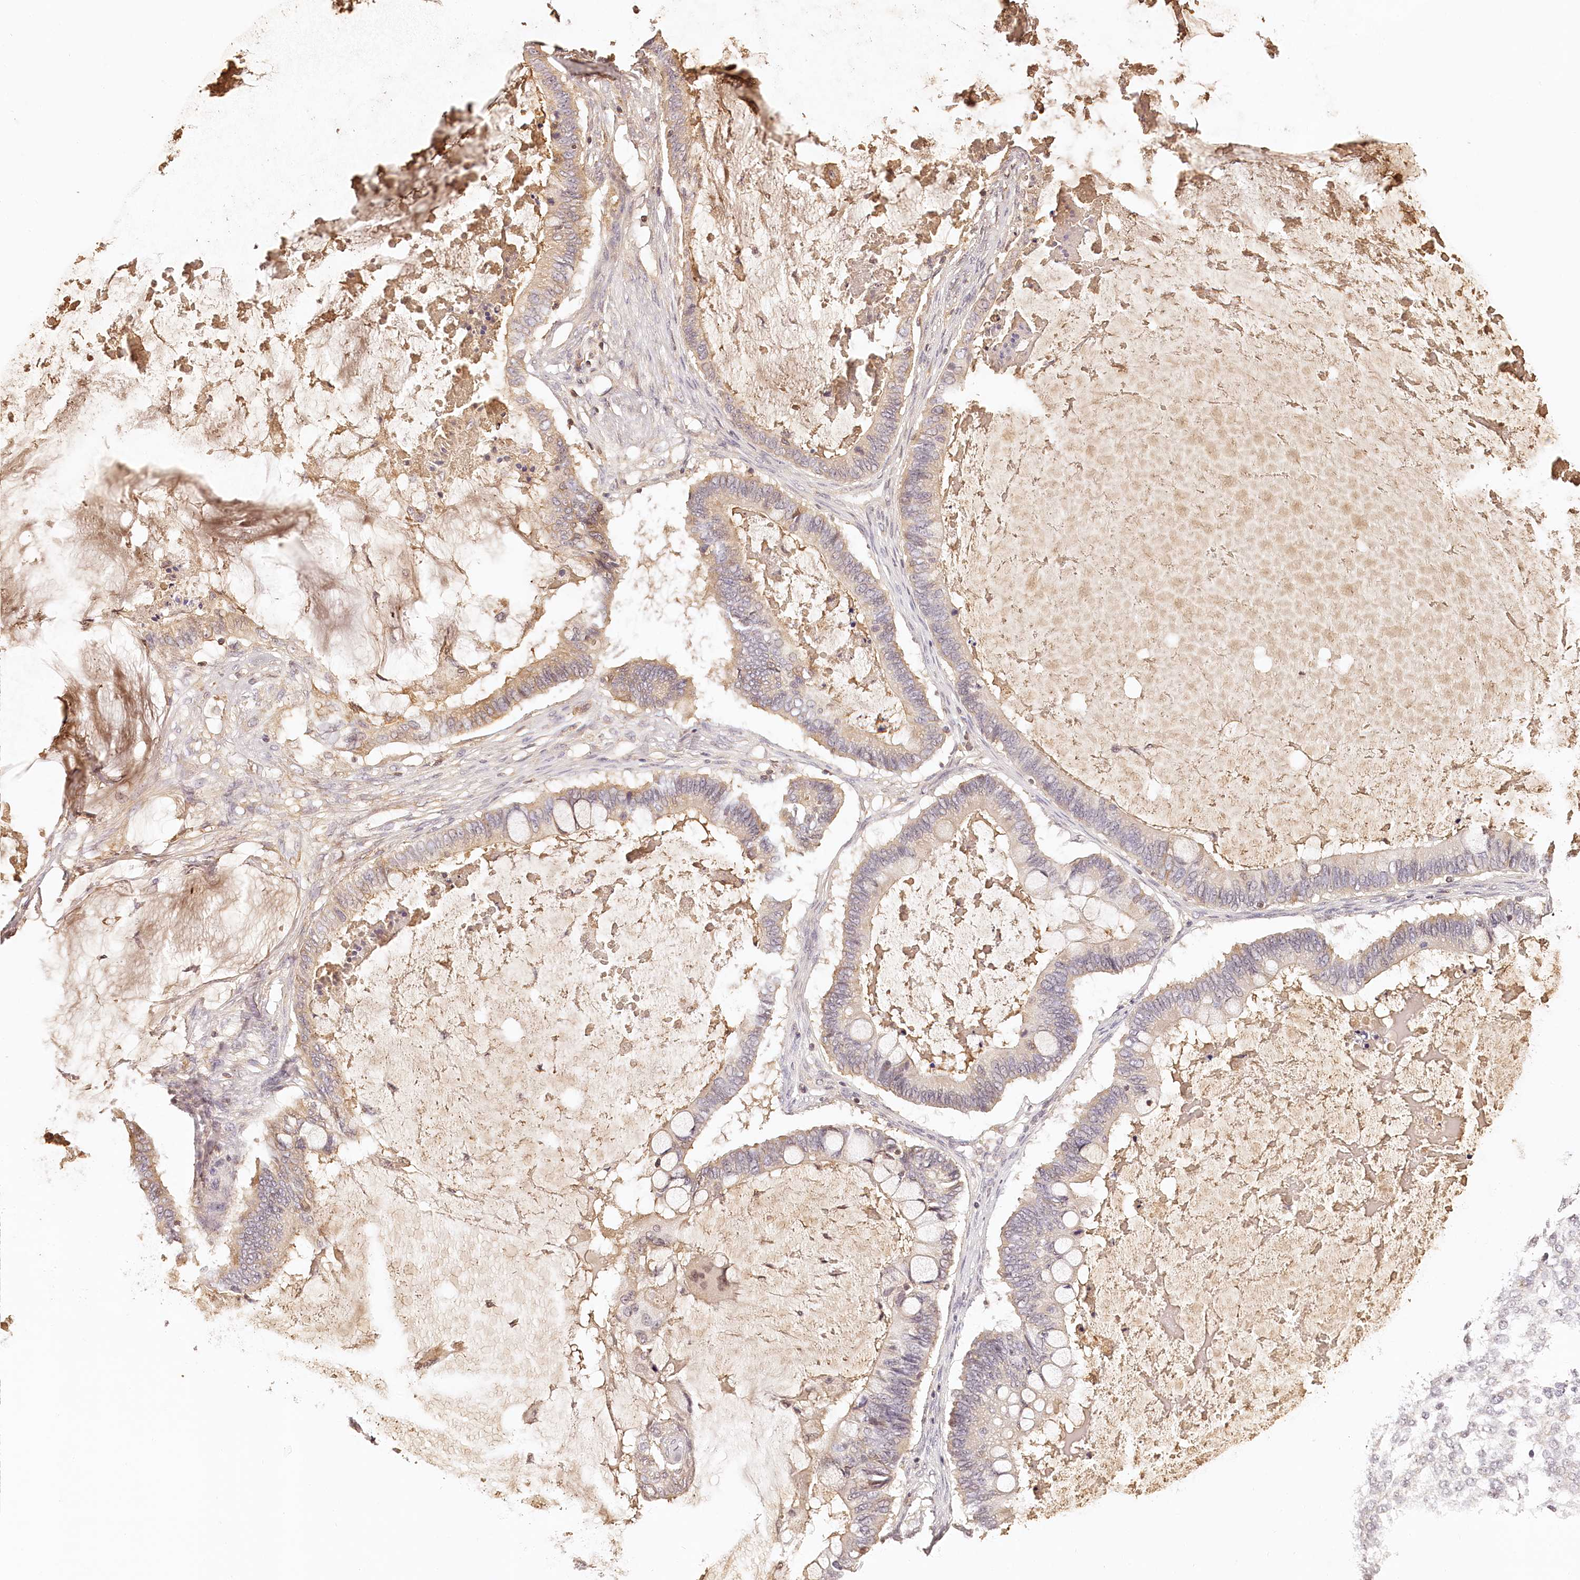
{"staining": {"intensity": "moderate", "quantity": "<25%", "location": "cytoplasmic/membranous"}, "tissue": "ovarian cancer", "cell_type": "Tumor cells", "image_type": "cancer", "snomed": [{"axis": "morphology", "description": "Cystadenocarcinoma, mucinous, NOS"}, {"axis": "topography", "description": "Ovary"}], "caption": "Immunohistochemistry of human mucinous cystadenocarcinoma (ovarian) displays low levels of moderate cytoplasmic/membranous expression in approximately <25% of tumor cells.", "gene": "SYNGR1", "patient": {"sex": "female", "age": 61}}